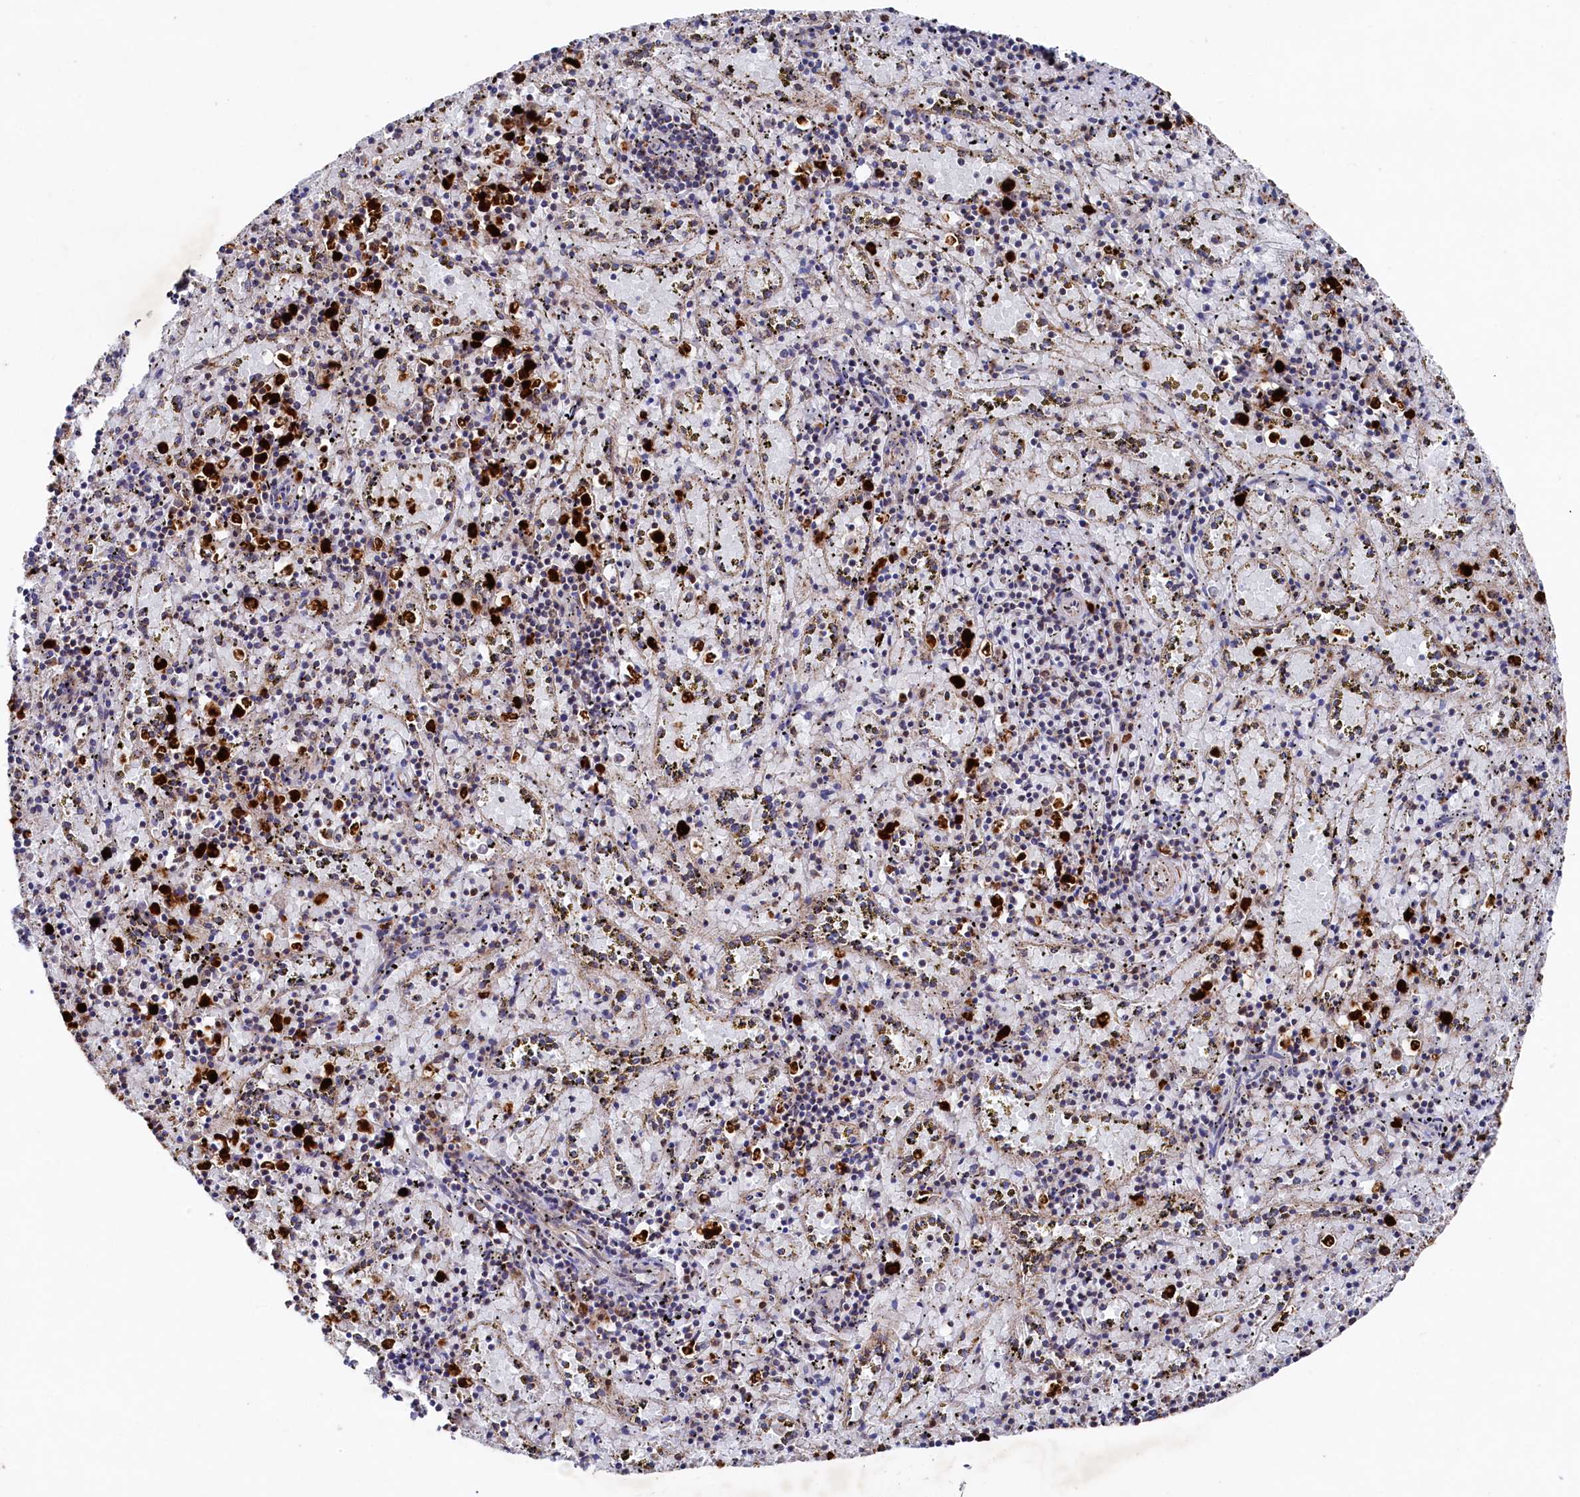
{"staining": {"intensity": "strong", "quantity": "25%-75%", "location": "cytoplasmic/membranous"}, "tissue": "spleen", "cell_type": "Cells in red pulp", "image_type": "normal", "snomed": [{"axis": "morphology", "description": "Normal tissue, NOS"}, {"axis": "topography", "description": "Spleen"}], "caption": "This is a photomicrograph of IHC staining of normal spleen, which shows strong staining in the cytoplasmic/membranous of cells in red pulp.", "gene": "CHCHD1", "patient": {"sex": "male", "age": 11}}